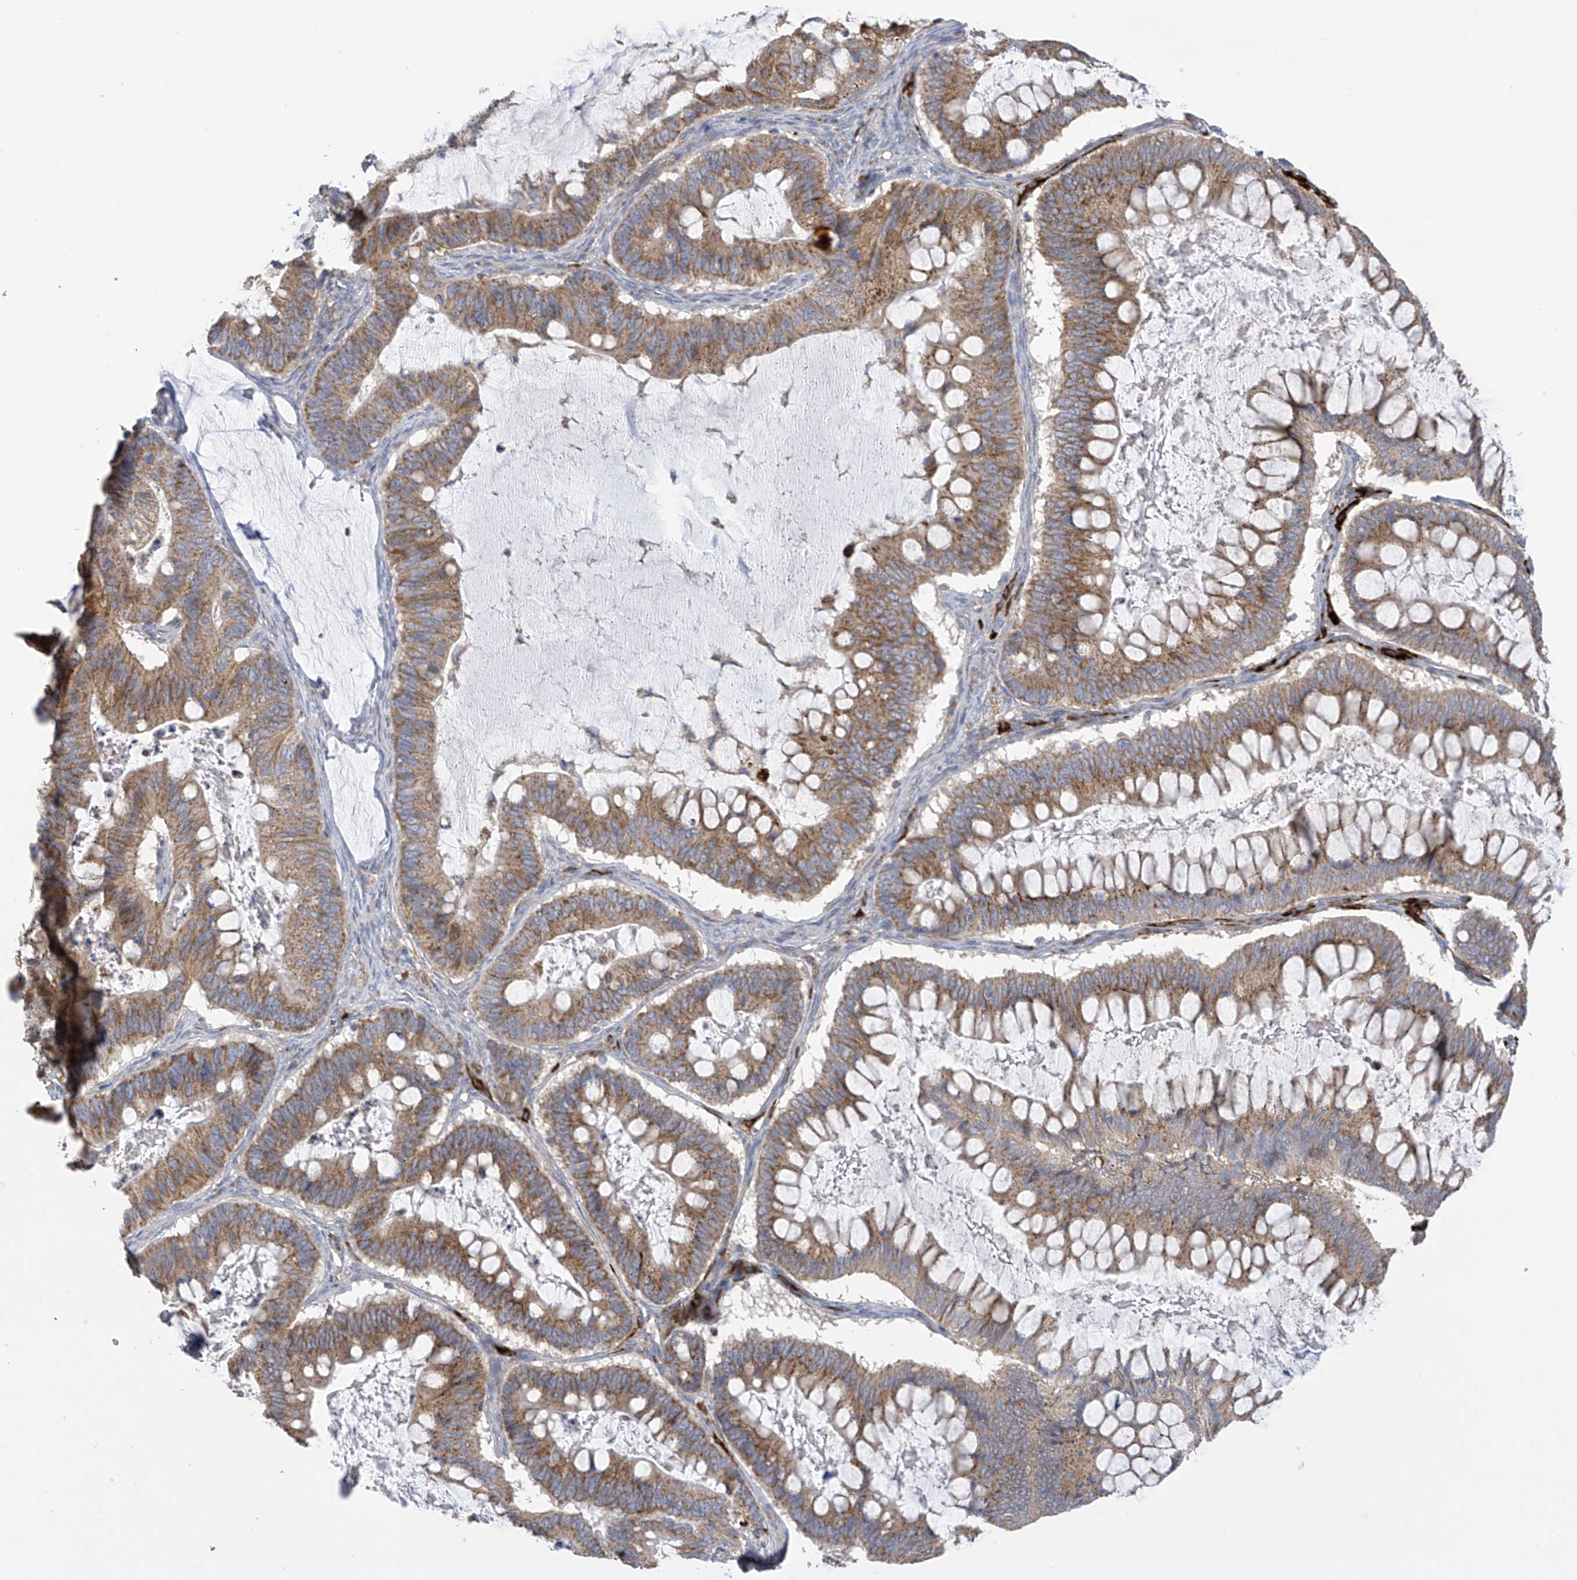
{"staining": {"intensity": "moderate", "quantity": ">75%", "location": "cytoplasmic/membranous"}, "tissue": "ovarian cancer", "cell_type": "Tumor cells", "image_type": "cancer", "snomed": [{"axis": "morphology", "description": "Cystadenocarcinoma, mucinous, NOS"}, {"axis": "topography", "description": "Ovary"}], "caption": "Mucinous cystadenocarcinoma (ovarian) stained with immunohistochemistry exhibits moderate cytoplasmic/membranous staining in about >75% of tumor cells. (Stains: DAB in brown, nuclei in blue, Microscopy: brightfield microscopy at high magnification).", "gene": "ITM2B", "patient": {"sex": "female", "age": 61}}